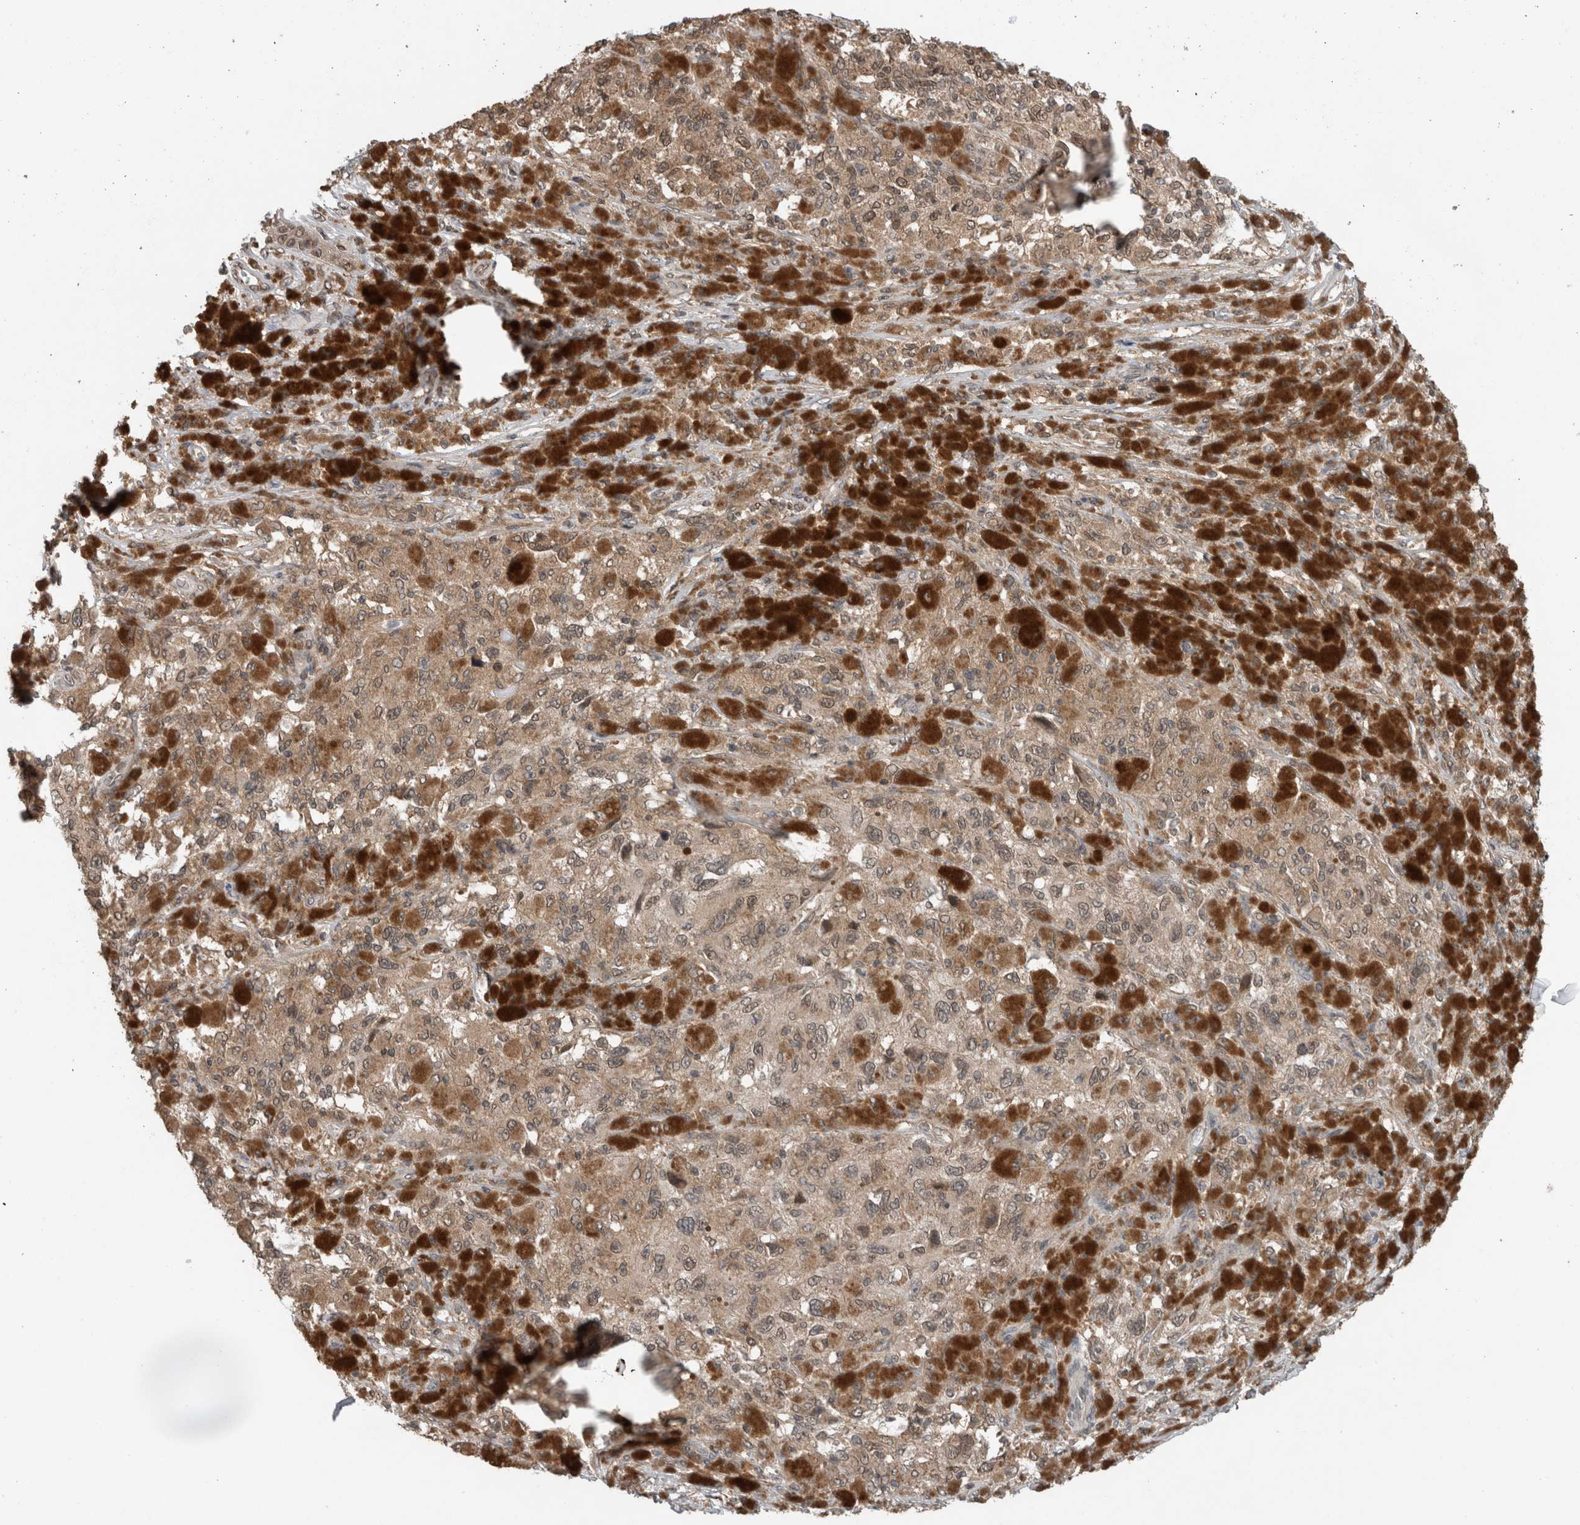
{"staining": {"intensity": "weak", "quantity": ">75%", "location": "cytoplasmic/membranous"}, "tissue": "melanoma", "cell_type": "Tumor cells", "image_type": "cancer", "snomed": [{"axis": "morphology", "description": "Malignant melanoma, NOS"}, {"axis": "topography", "description": "Skin"}], "caption": "Protein staining of malignant melanoma tissue shows weak cytoplasmic/membranous expression in approximately >75% of tumor cells.", "gene": "SPAG7", "patient": {"sex": "female", "age": 73}}